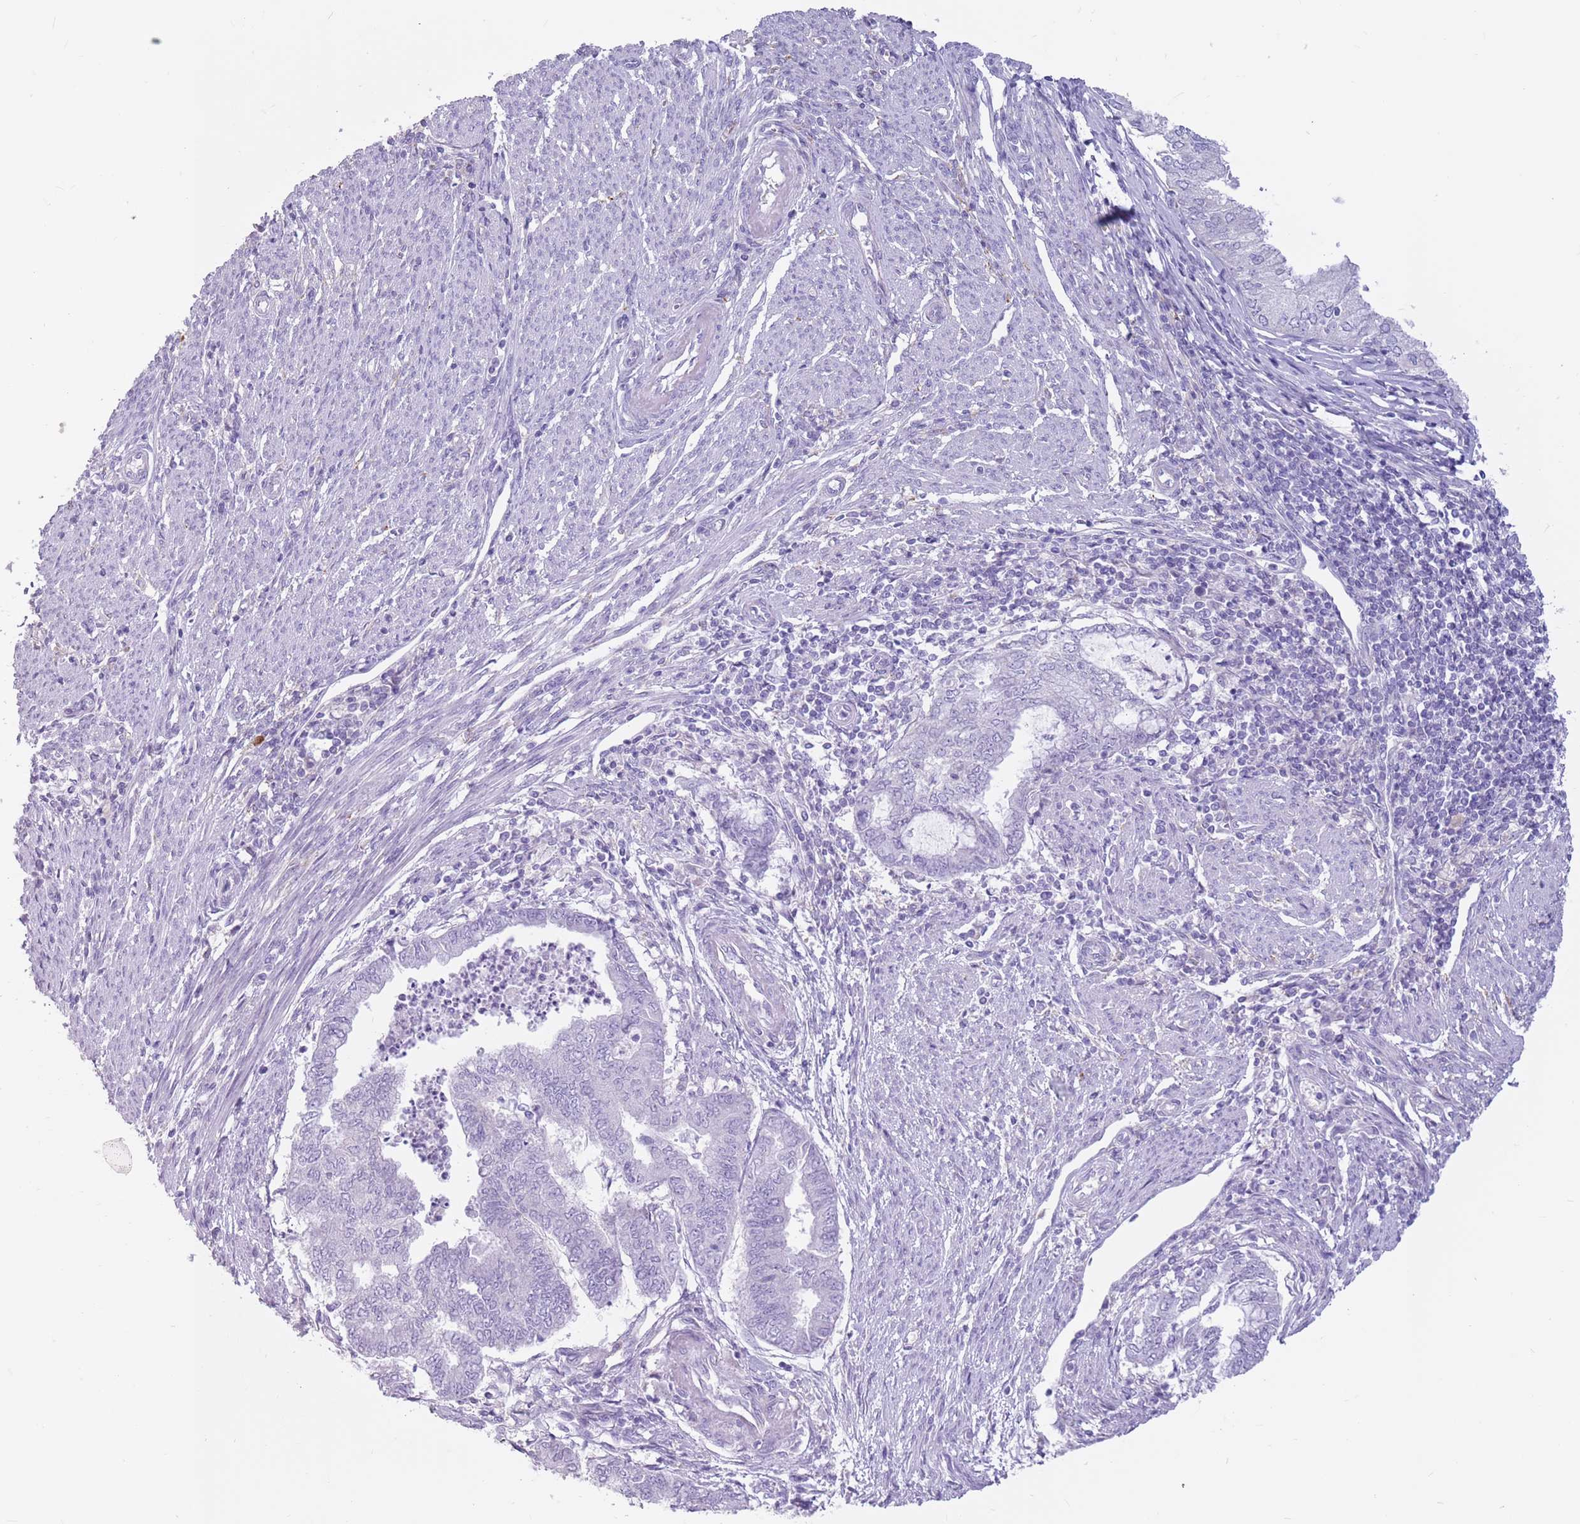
{"staining": {"intensity": "negative", "quantity": "none", "location": "none"}, "tissue": "endometrial cancer", "cell_type": "Tumor cells", "image_type": "cancer", "snomed": [{"axis": "morphology", "description": "Adenocarcinoma, NOS"}, {"axis": "topography", "description": "Endometrium"}], "caption": "Immunohistochemical staining of endometrial adenocarcinoma exhibits no significant positivity in tumor cells.", "gene": "SNX6", "patient": {"sex": "female", "age": 79}}